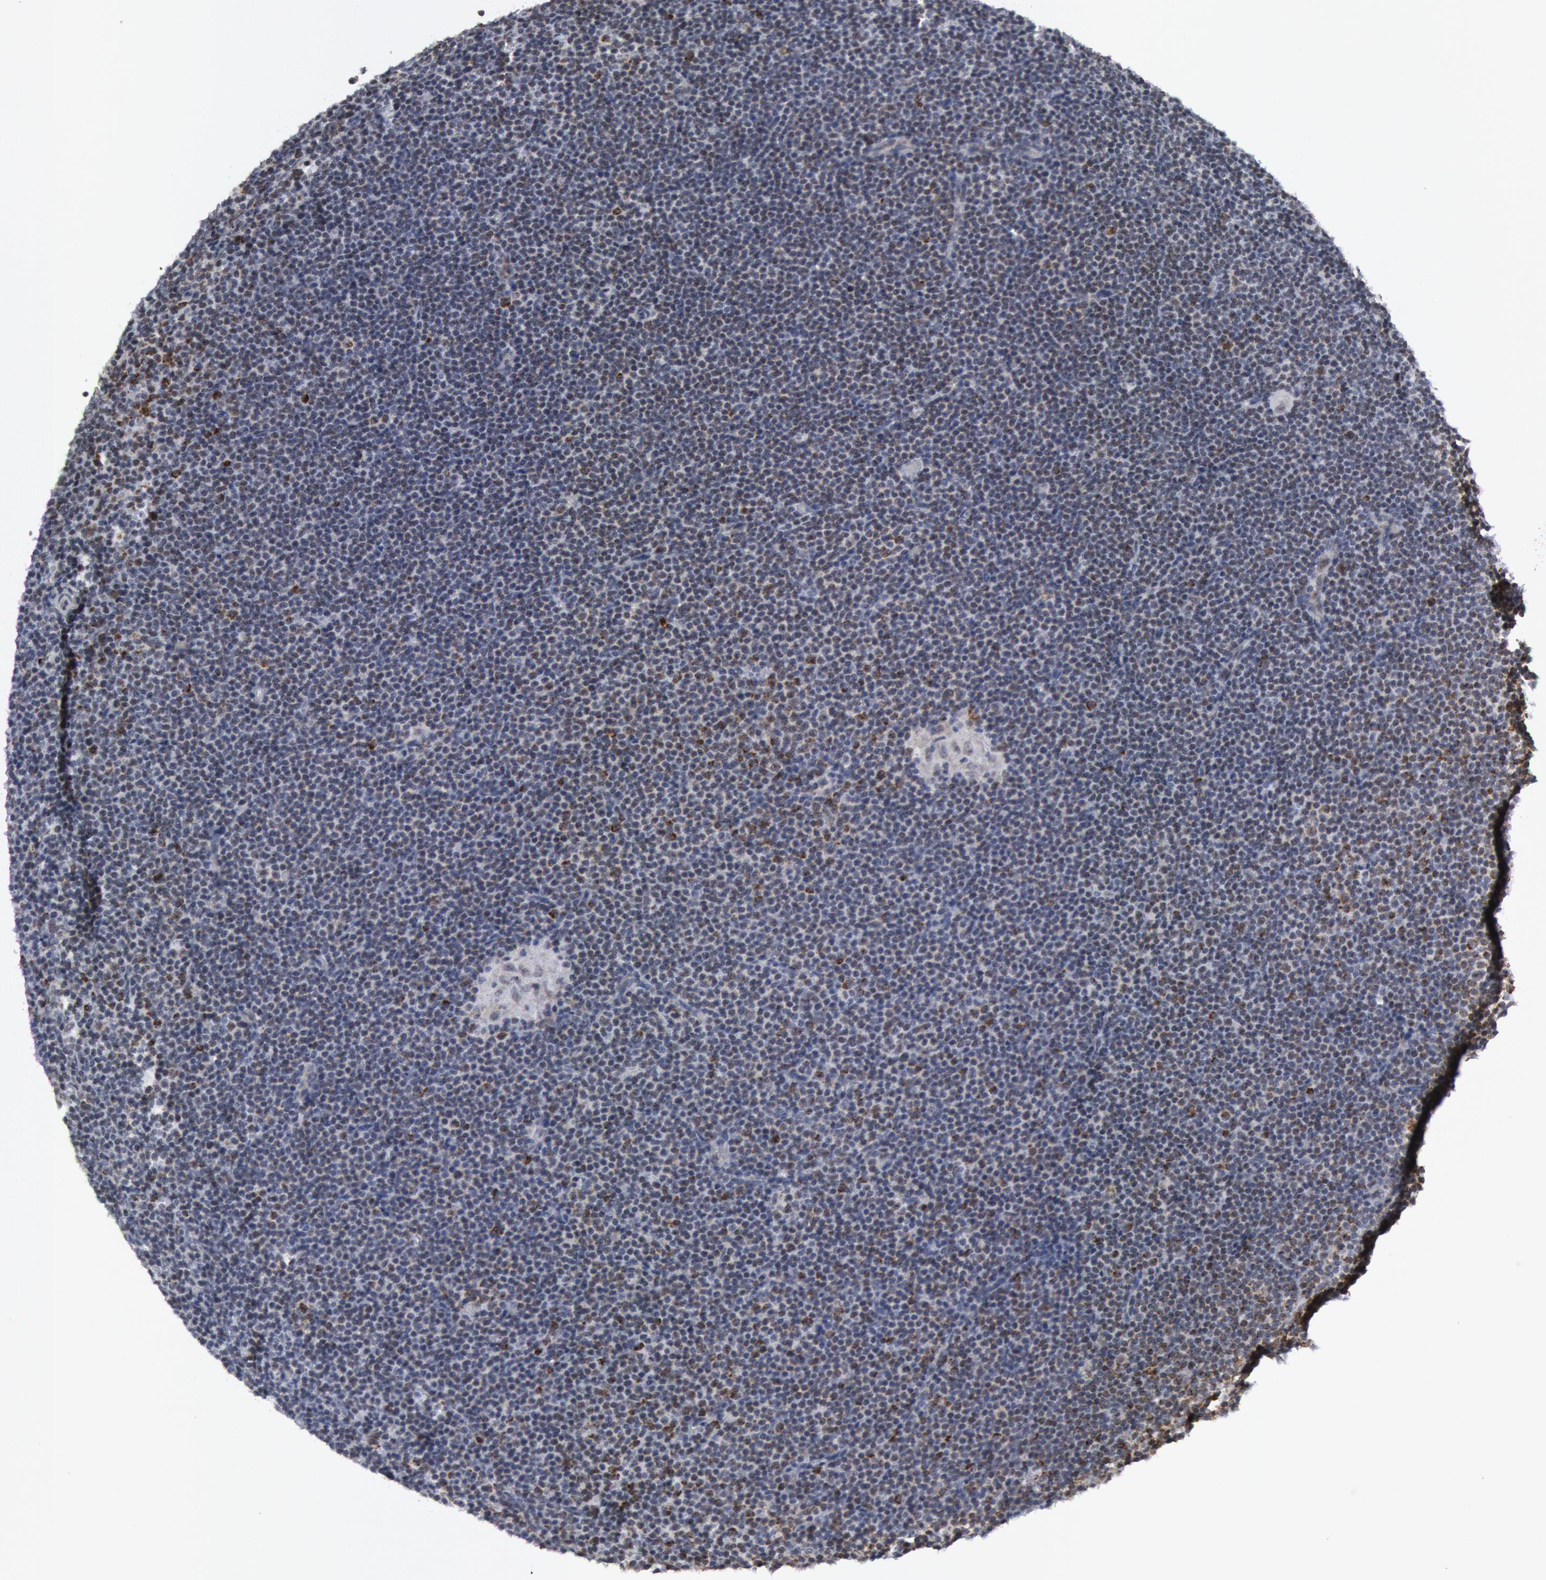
{"staining": {"intensity": "moderate", "quantity": "<25%", "location": "cytoplasmic/membranous"}, "tissue": "lymphoma", "cell_type": "Tumor cells", "image_type": "cancer", "snomed": [{"axis": "morphology", "description": "Malignant lymphoma, non-Hodgkin's type, Low grade"}, {"axis": "topography", "description": "Lymph node"}], "caption": "Human lymphoma stained with a brown dye reveals moderate cytoplasmic/membranous positive positivity in about <25% of tumor cells.", "gene": "CASP9", "patient": {"sex": "female", "age": 69}}